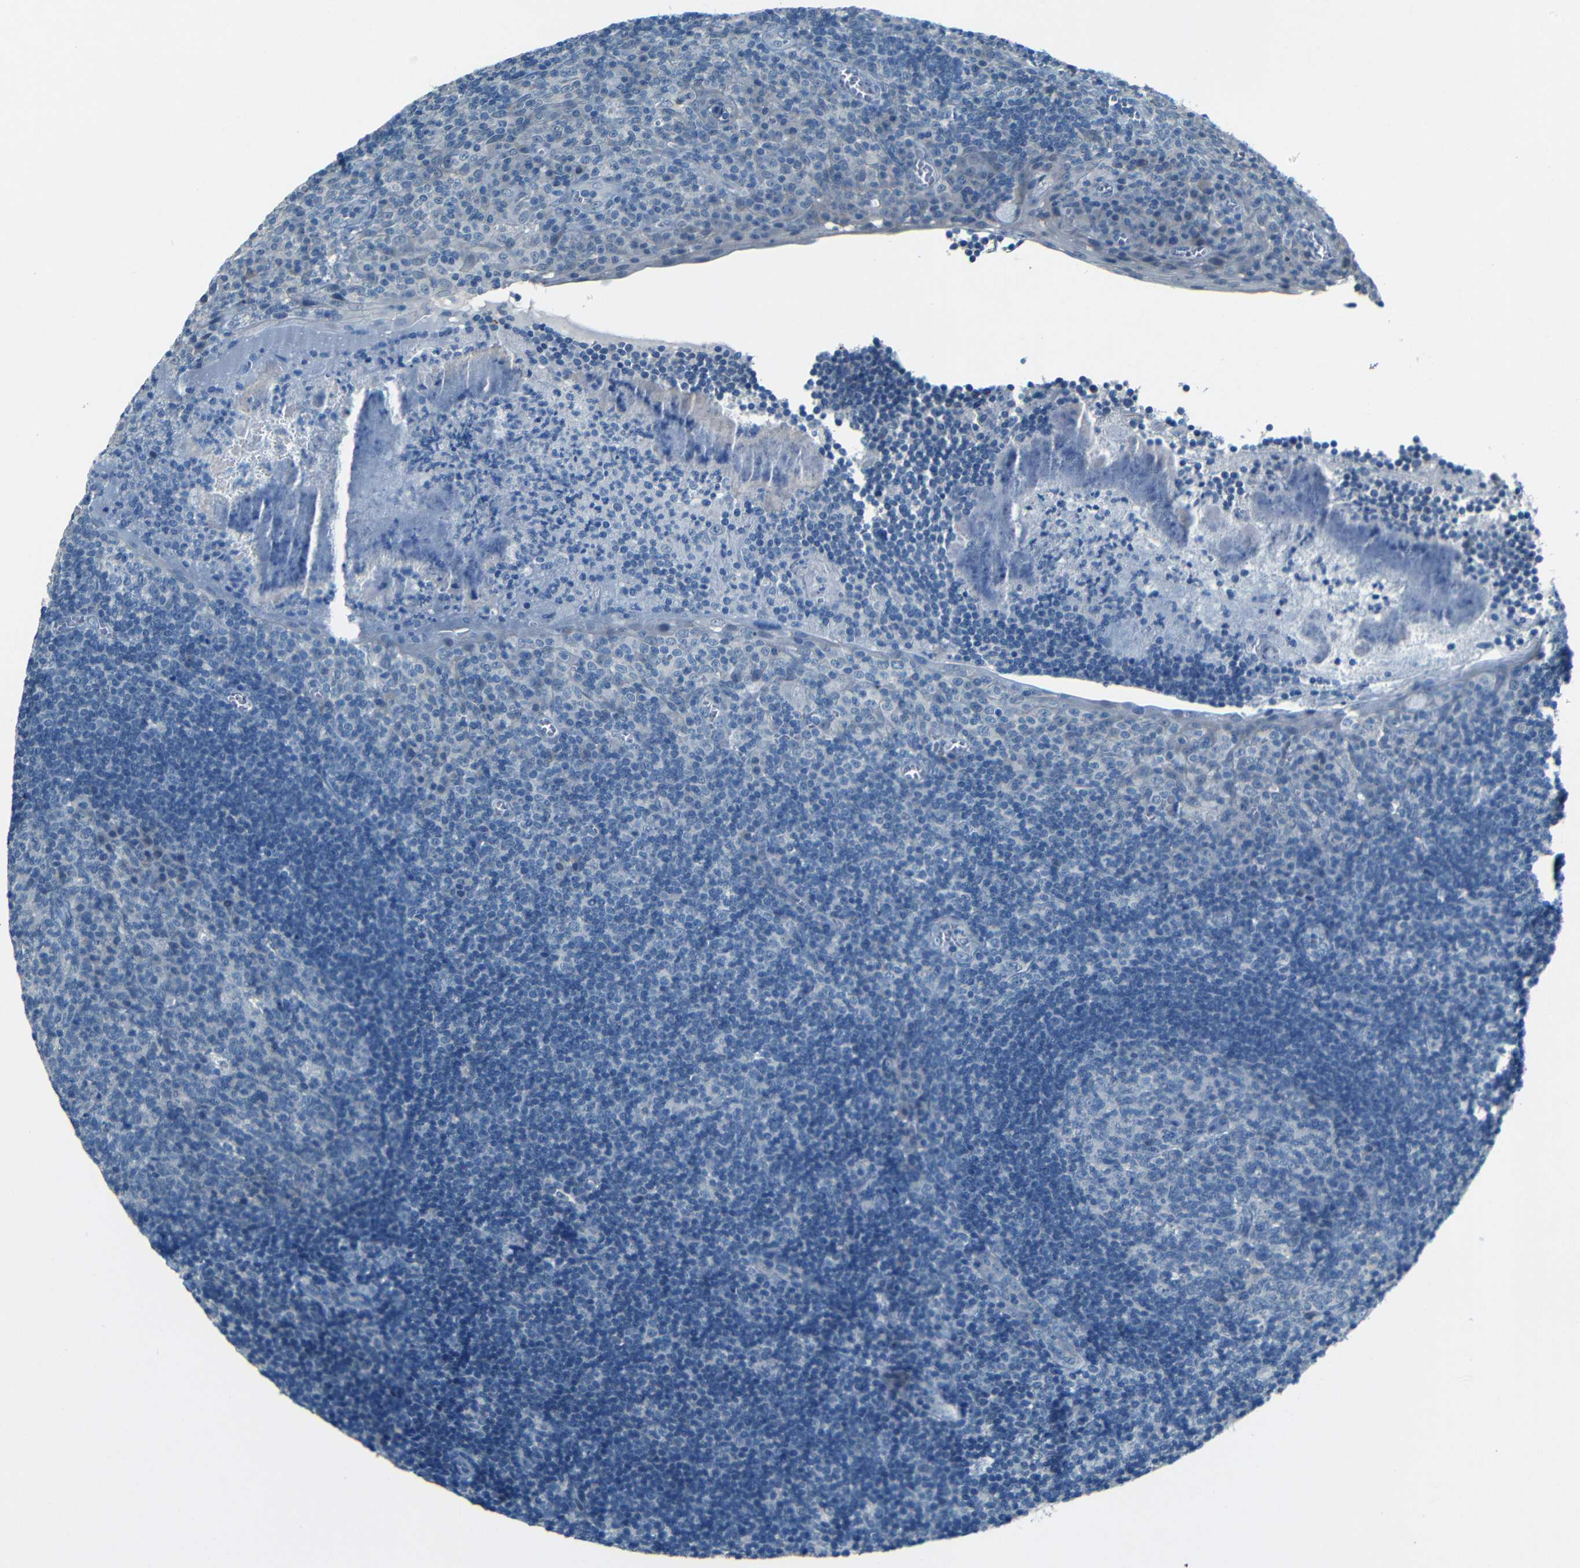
{"staining": {"intensity": "negative", "quantity": "none", "location": "none"}, "tissue": "tonsil", "cell_type": "Germinal center cells", "image_type": "normal", "snomed": [{"axis": "morphology", "description": "Normal tissue, NOS"}, {"axis": "topography", "description": "Tonsil"}], "caption": "Immunohistochemistry (IHC) of unremarkable tonsil shows no positivity in germinal center cells.", "gene": "ZMAT1", "patient": {"sex": "male", "age": 37}}